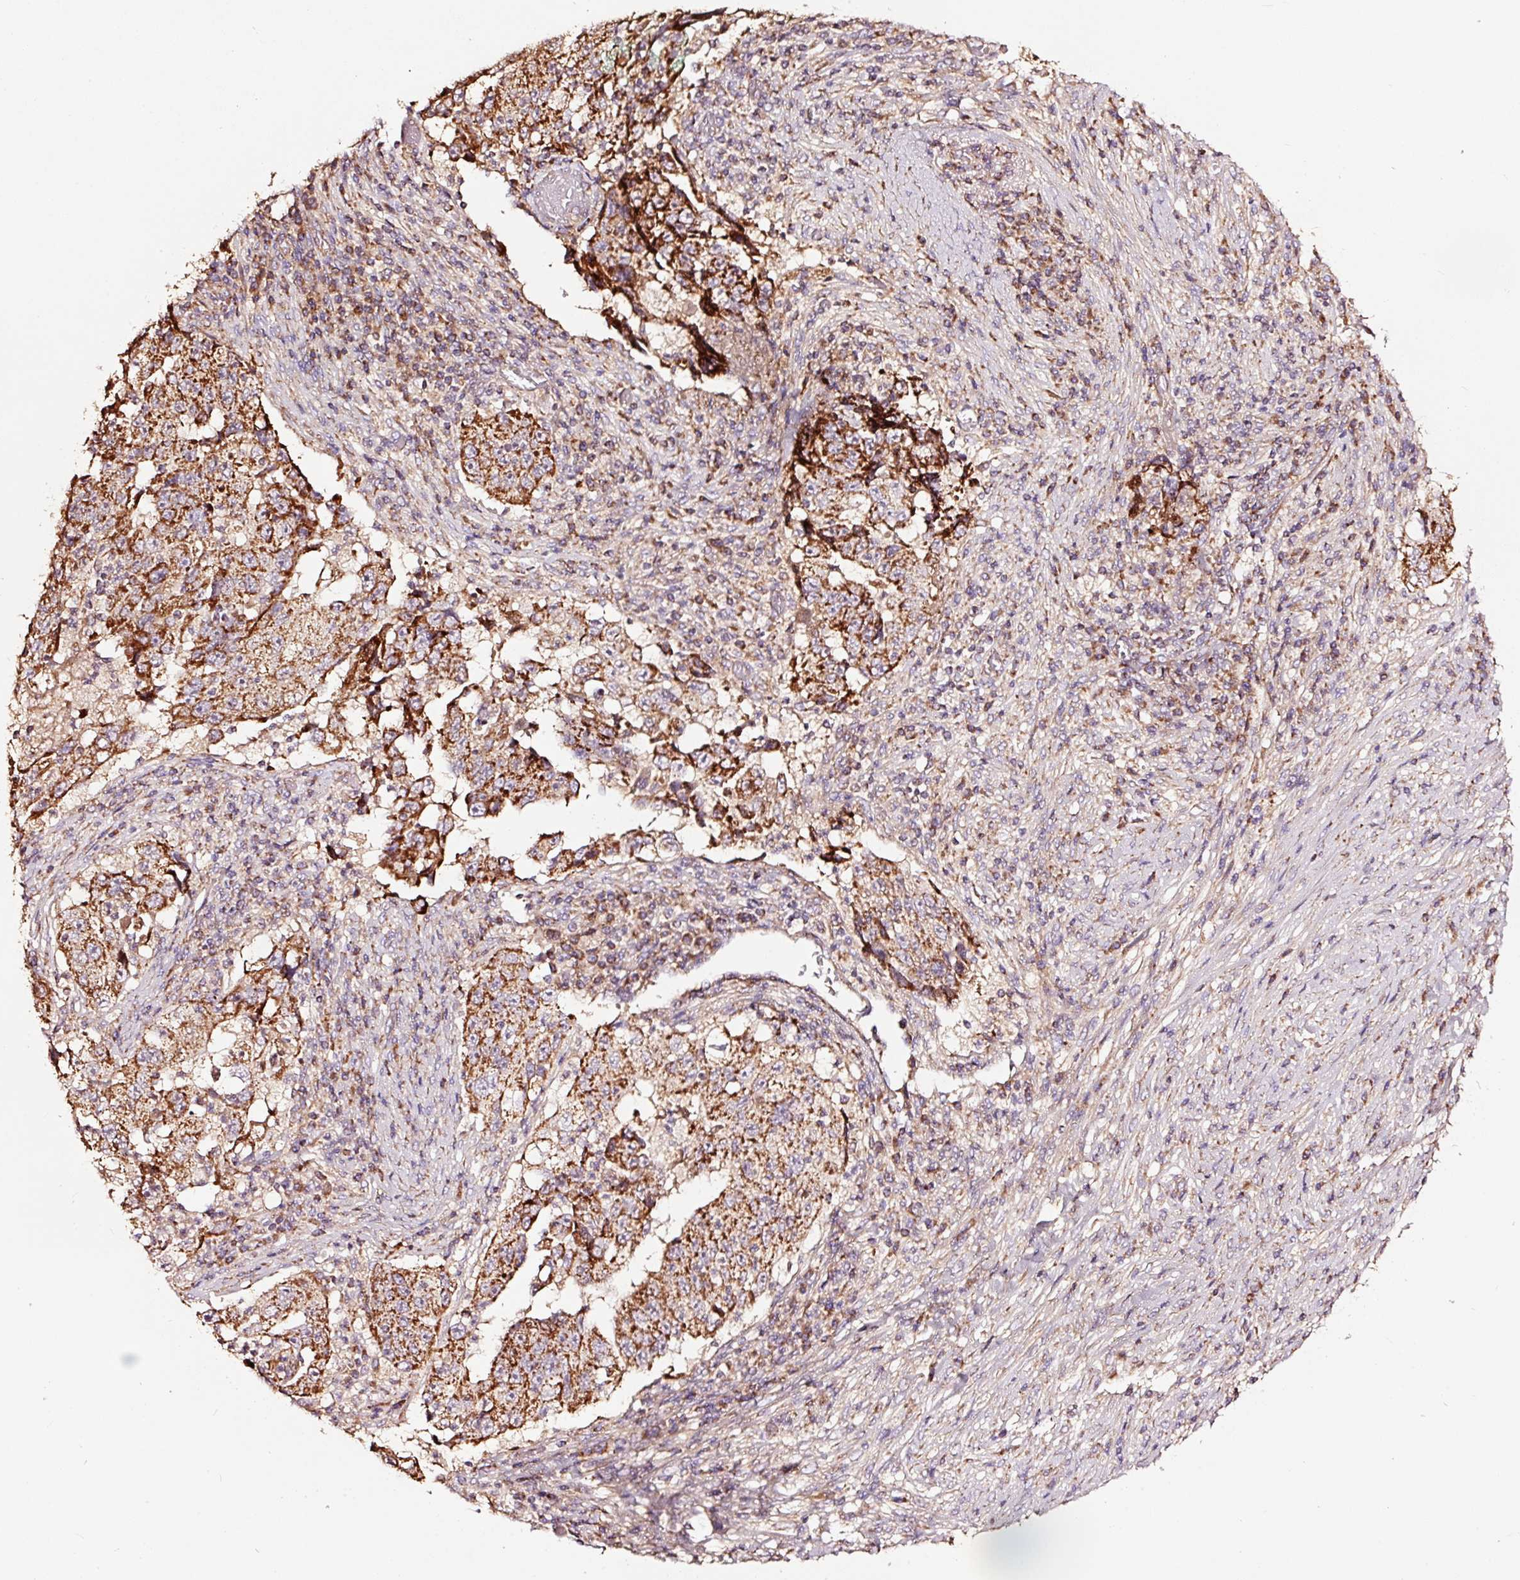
{"staining": {"intensity": "strong", "quantity": ">75%", "location": "cytoplasmic/membranous"}, "tissue": "lung cancer", "cell_type": "Tumor cells", "image_type": "cancer", "snomed": [{"axis": "morphology", "description": "Squamous cell carcinoma, NOS"}, {"axis": "topography", "description": "Lung"}], "caption": "About >75% of tumor cells in lung squamous cell carcinoma demonstrate strong cytoplasmic/membranous protein expression as visualized by brown immunohistochemical staining.", "gene": "TPM1", "patient": {"sex": "male", "age": 64}}